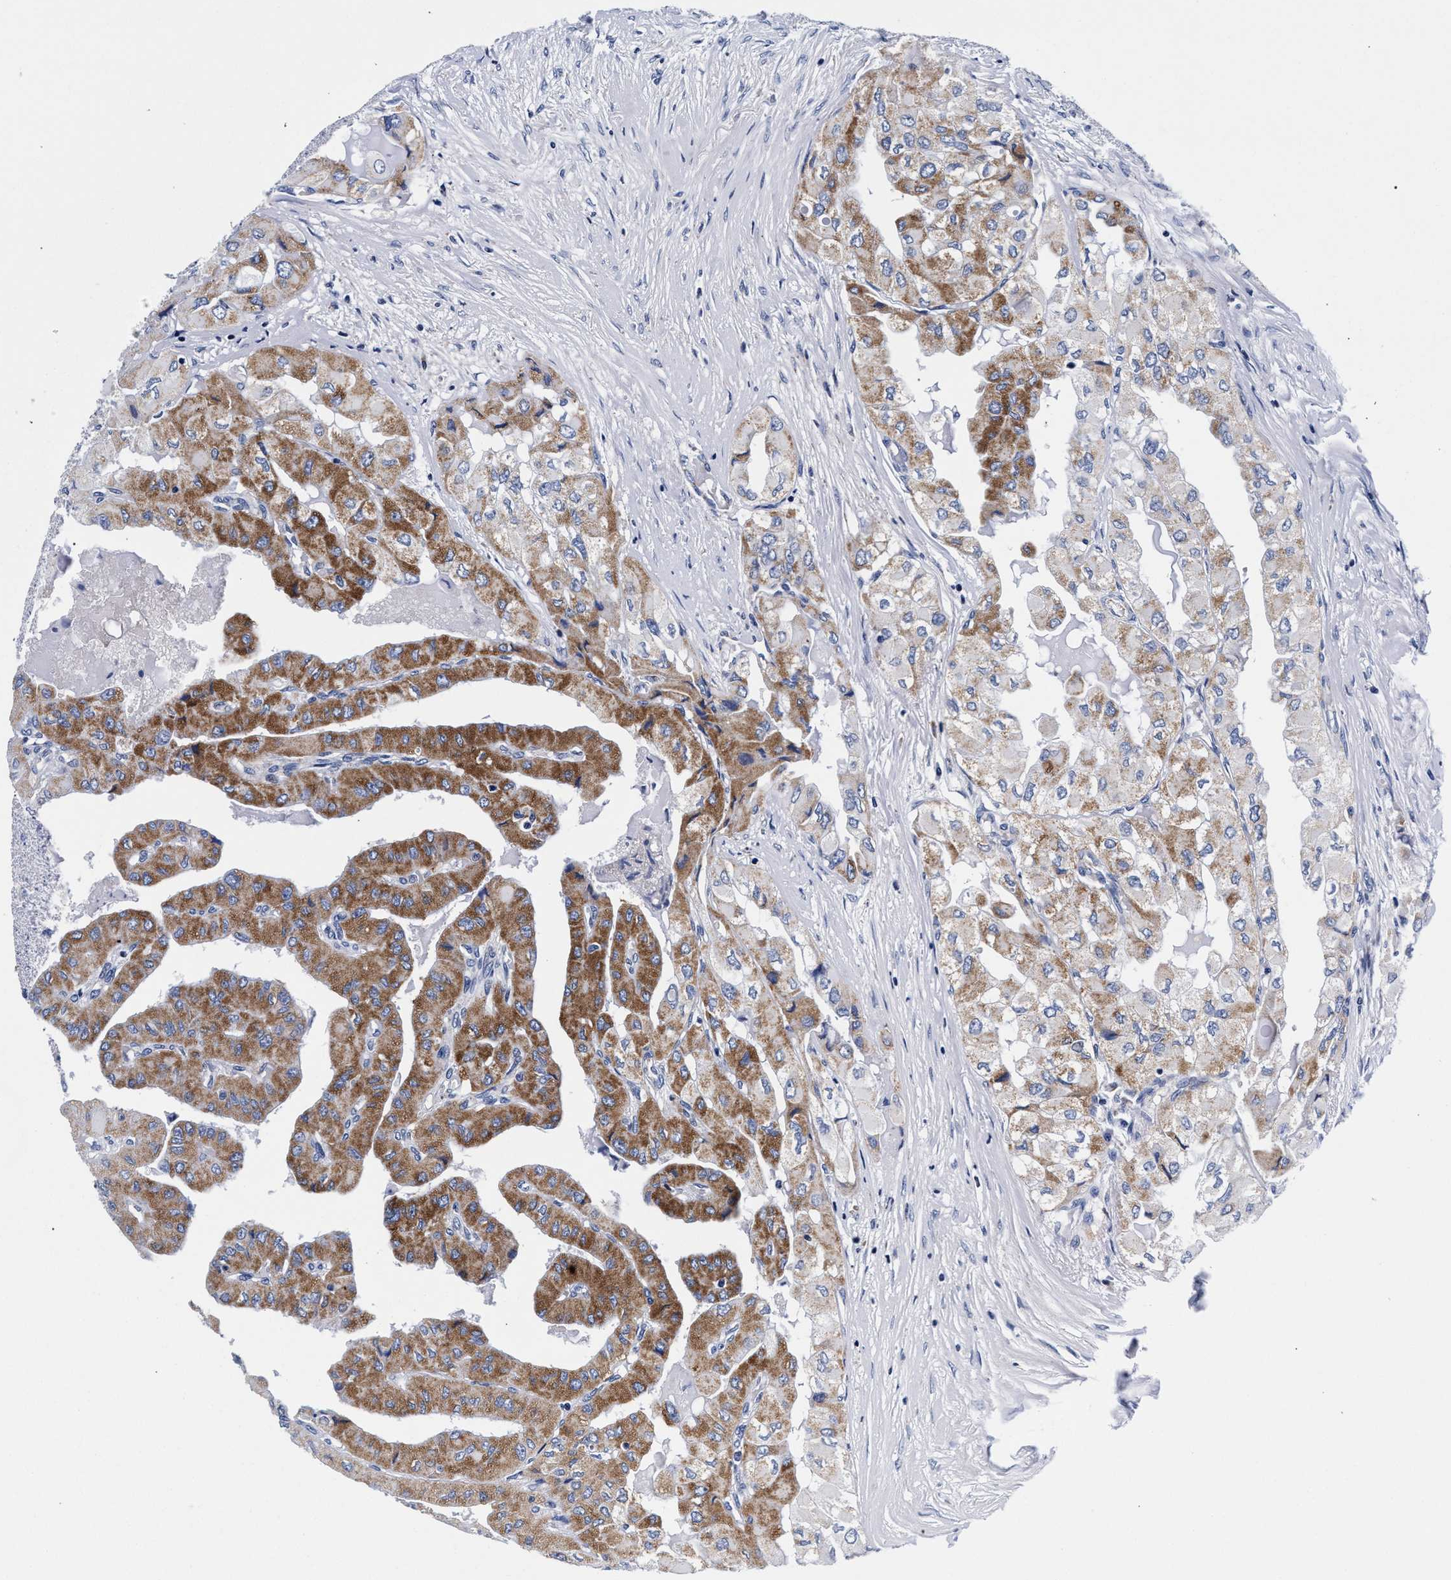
{"staining": {"intensity": "moderate", "quantity": ">75%", "location": "cytoplasmic/membranous"}, "tissue": "thyroid cancer", "cell_type": "Tumor cells", "image_type": "cancer", "snomed": [{"axis": "morphology", "description": "Papillary adenocarcinoma, NOS"}, {"axis": "topography", "description": "Thyroid gland"}], "caption": "Thyroid cancer was stained to show a protein in brown. There is medium levels of moderate cytoplasmic/membranous expression in about >75% of tumor cells. (DAB IHC with brightfield microscopy, high magnification).", "gene": "RAB3B", "patient": {"sex": "female", "age": 59}}